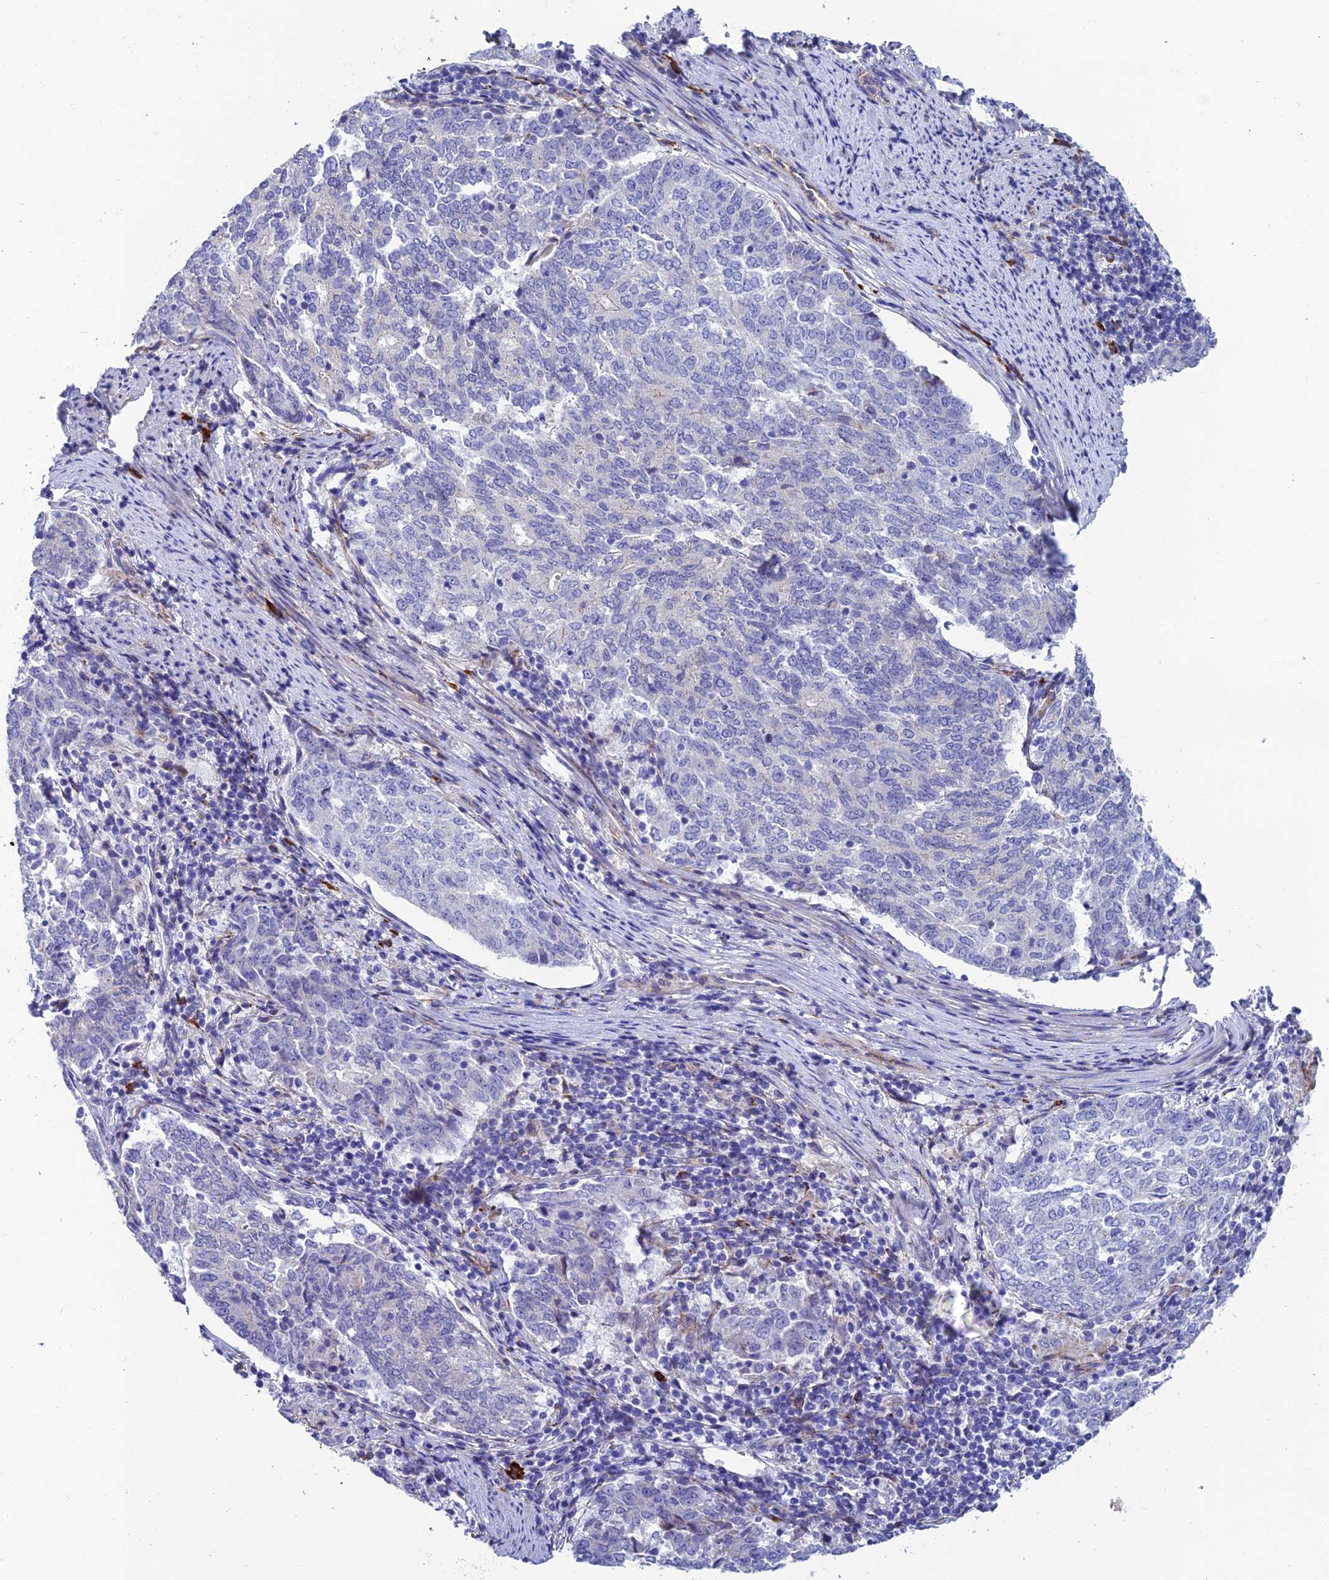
{"staining": {"intensity": "negative", "quantity": "none", "location": "none"}, "tissue": "endometrial cancer", "cell_type": "Tumor cells", "image_type": "cancer", "snomed": [{"axis": "morphology", "description": "Adenocarcinoma, NOS"}, {"axis": "topography", "description": "Endometrium"}], "caption": "The immunohistochemistry micrograph has no significant expression in tumor cells of endometrial adenocarcinoma tissue.", "gene": "MACIR", "patient": {"sex": "female", "age": 80}}